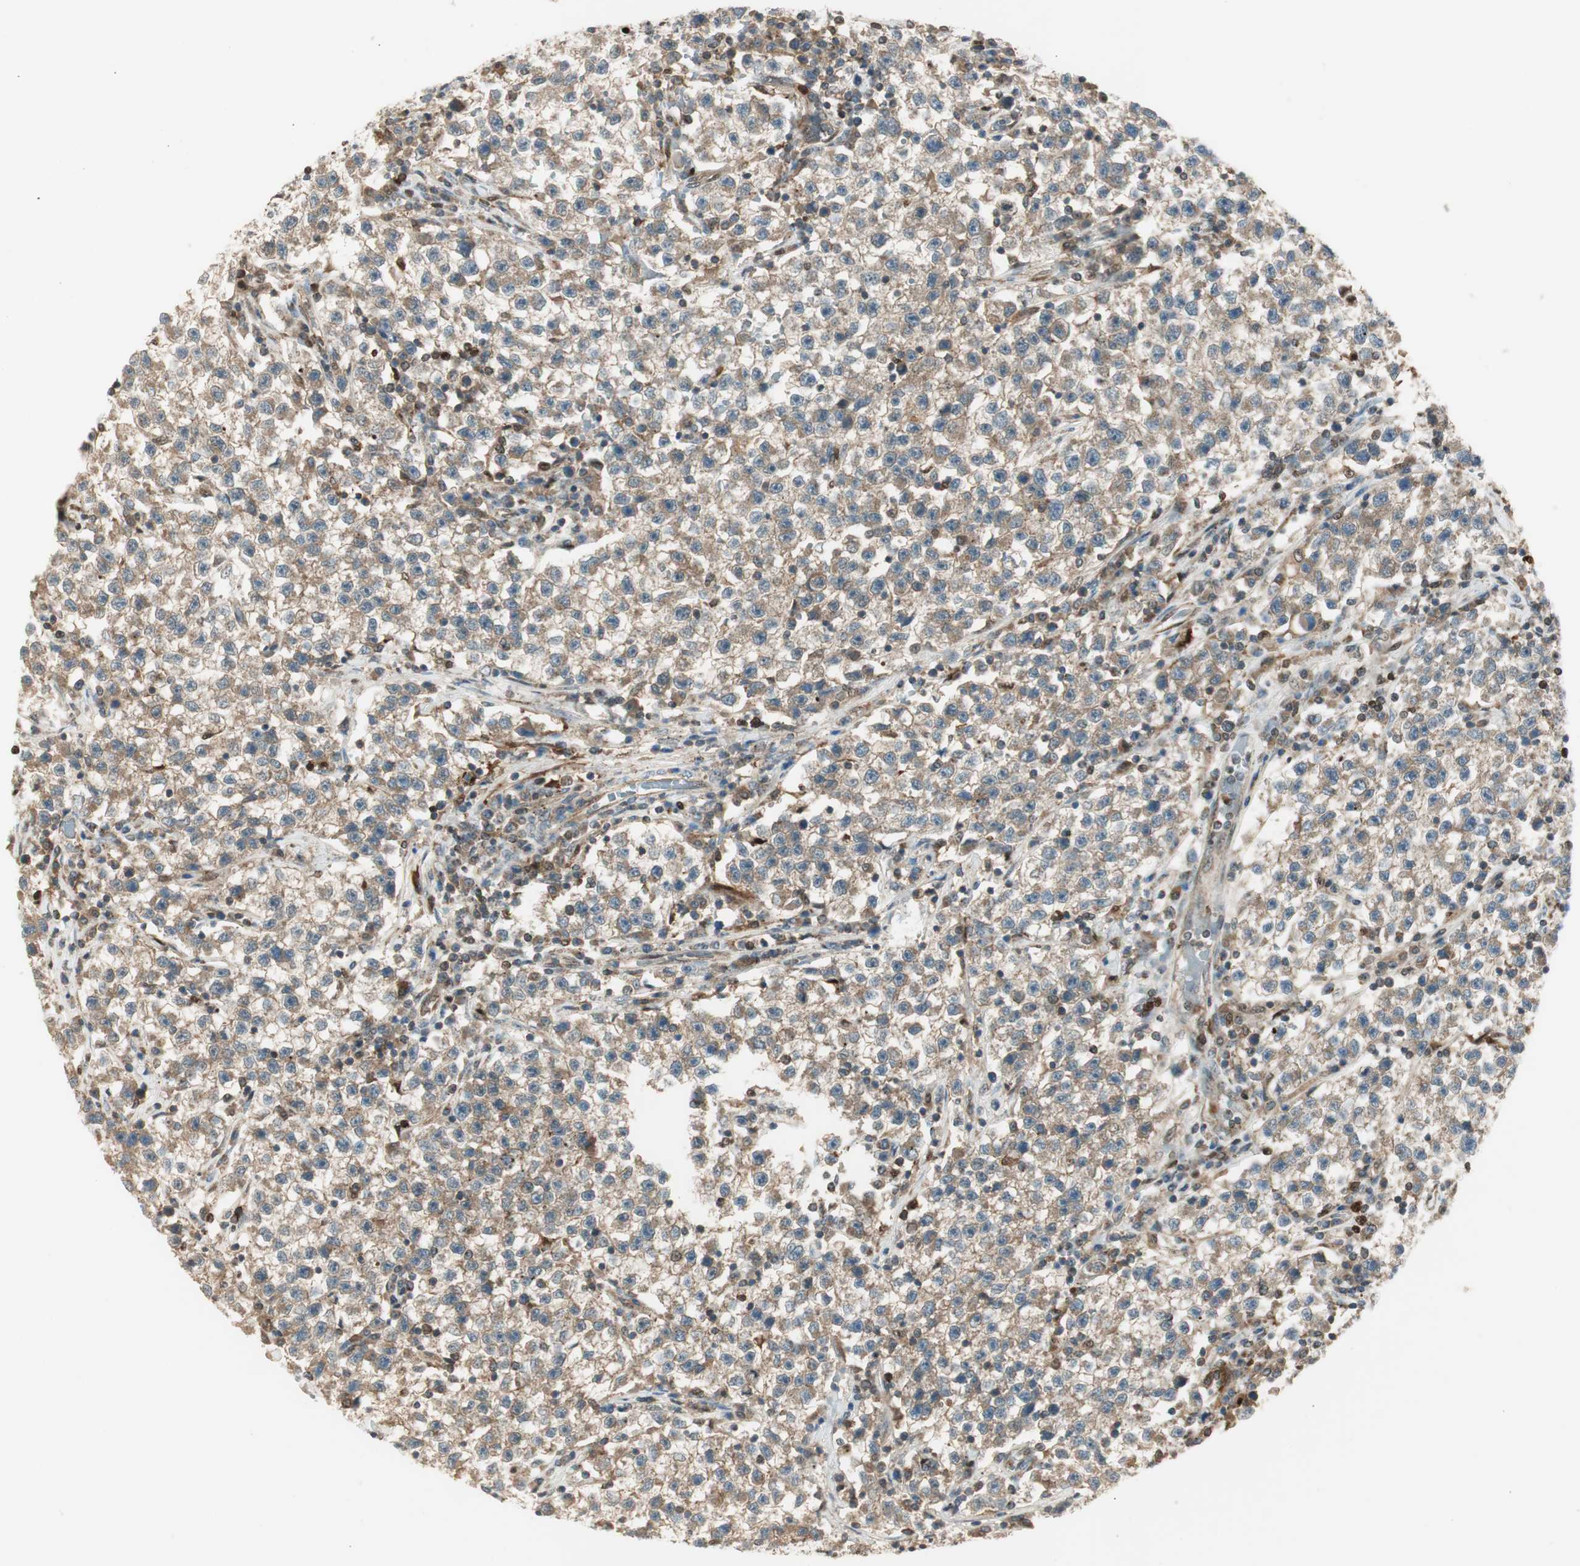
{"staining": {"intensity": "weak", "quantity": ">75%", "location": "cytoplasmic/membranous"}, "tissue": "testis cancer", "cell_type": "Tumor cells", "image_type": "cancer", "snomed": [{"axis": "morphology", "description": "Seminoma, NOS"}, {"axis": "topography", "description": "Testis"}], "caption": "High-power microscopy captured an immunohistochemistry (IHC) histopathology image of testis seminoma, revealing weak cytoplasmic/membranous staining in approximately >75% of tumor cells. The staining was performed using DAB to visualize the protein expression in brown, while the nuclei were stained in blue with hematoxylin (Magnification: 20x).", "gene": "LTA4H", "patient": {"sex": "male", "age": 22}}